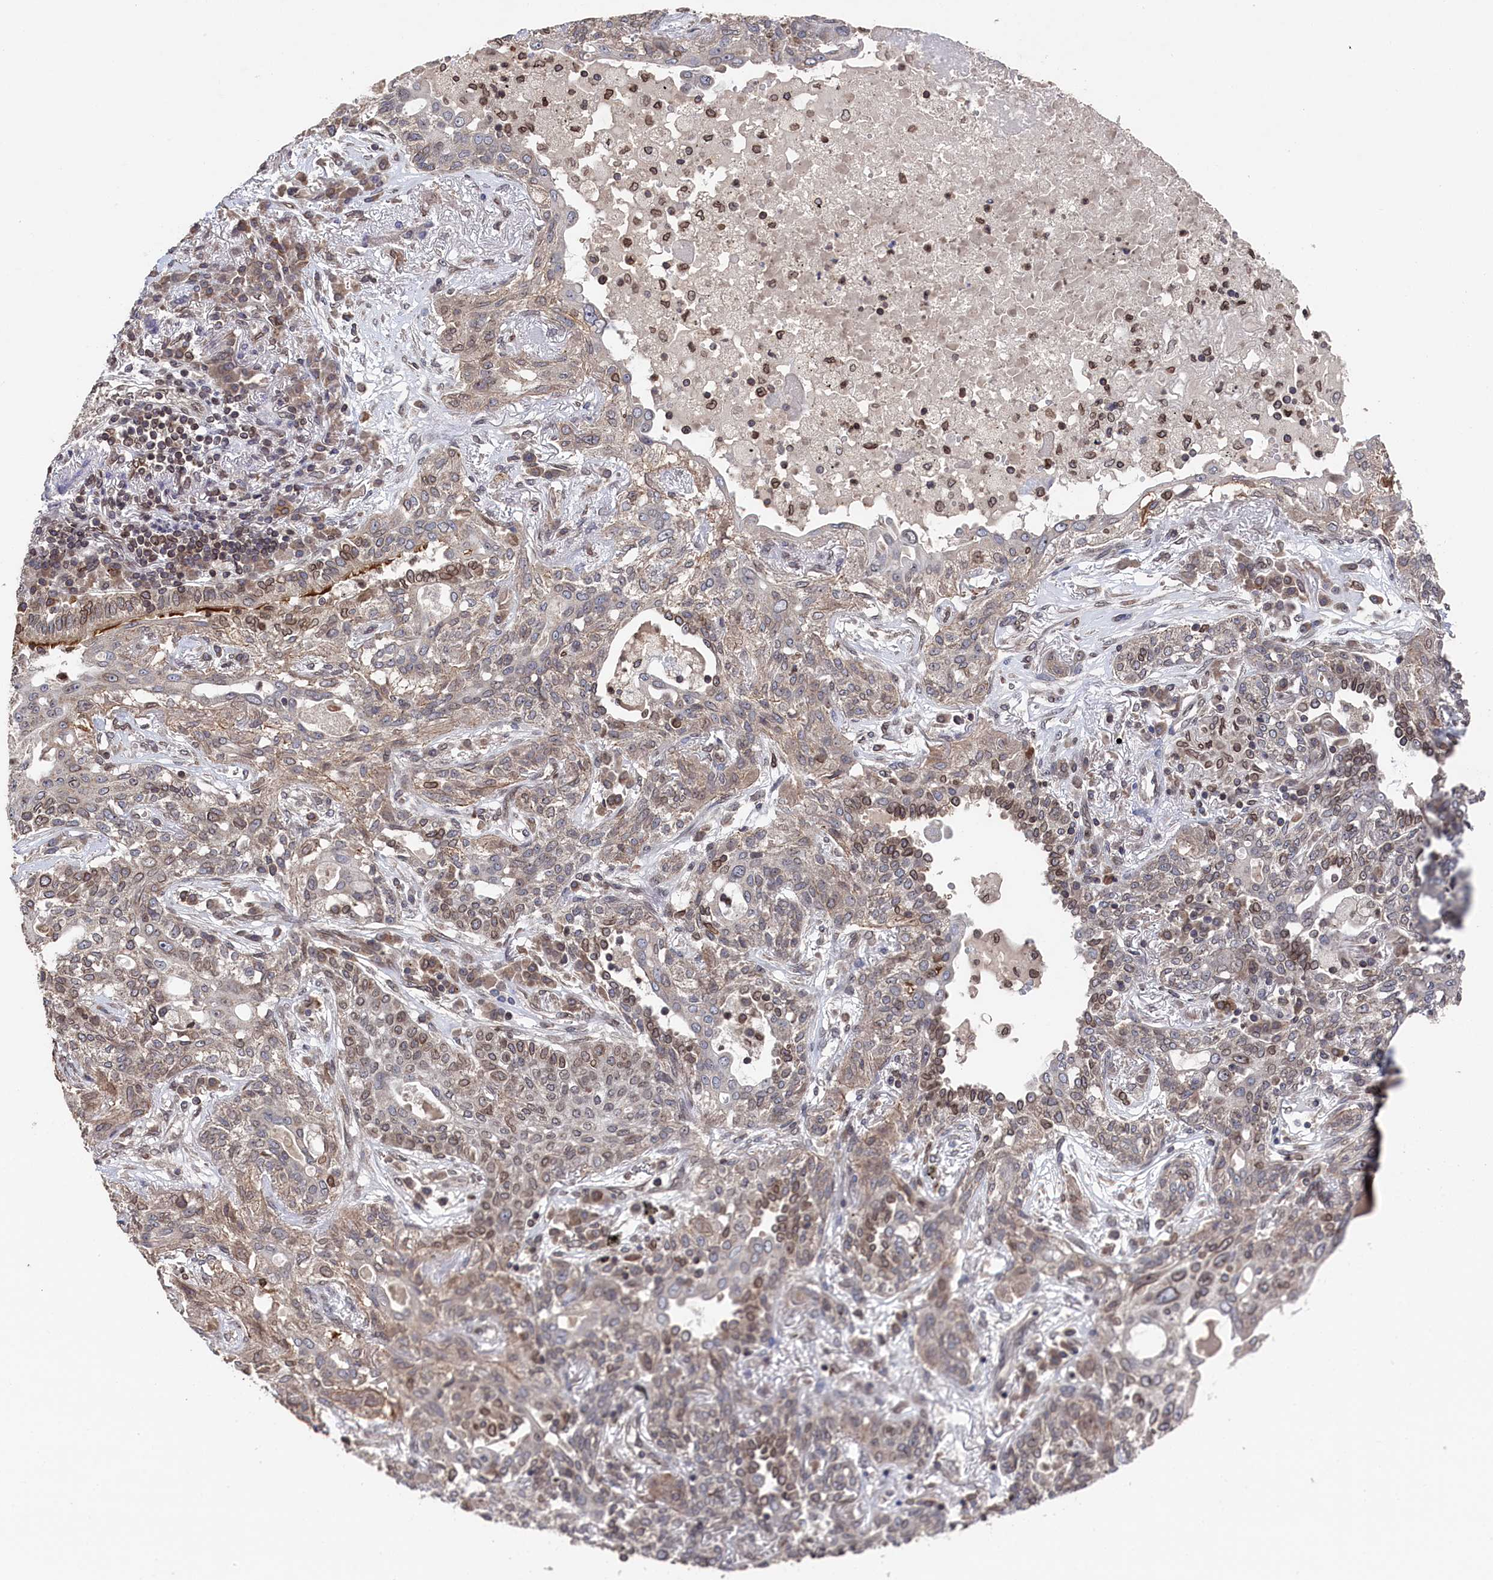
{"staining": {"intensity": "weak", "quantity": ">75%", "location": "cytoplasmic/membranous,nuclear"}, "tissue": "lung cancer", "cell_type": "Tumor cells", "image_type": "cancer", "snomed": [{"axis": "morphology", "description": "Squamous cell carcinoma, NOS"}, {"axis": "topography", "description": "Lung"}], "caption": "Weak cytoplasmic/membranous and nuclear protein expression is appreciated in about >75% of tumor cells in lung cancer.", "gene": "ANKEF1", "patient": {"sex": "female", "age": 70}}